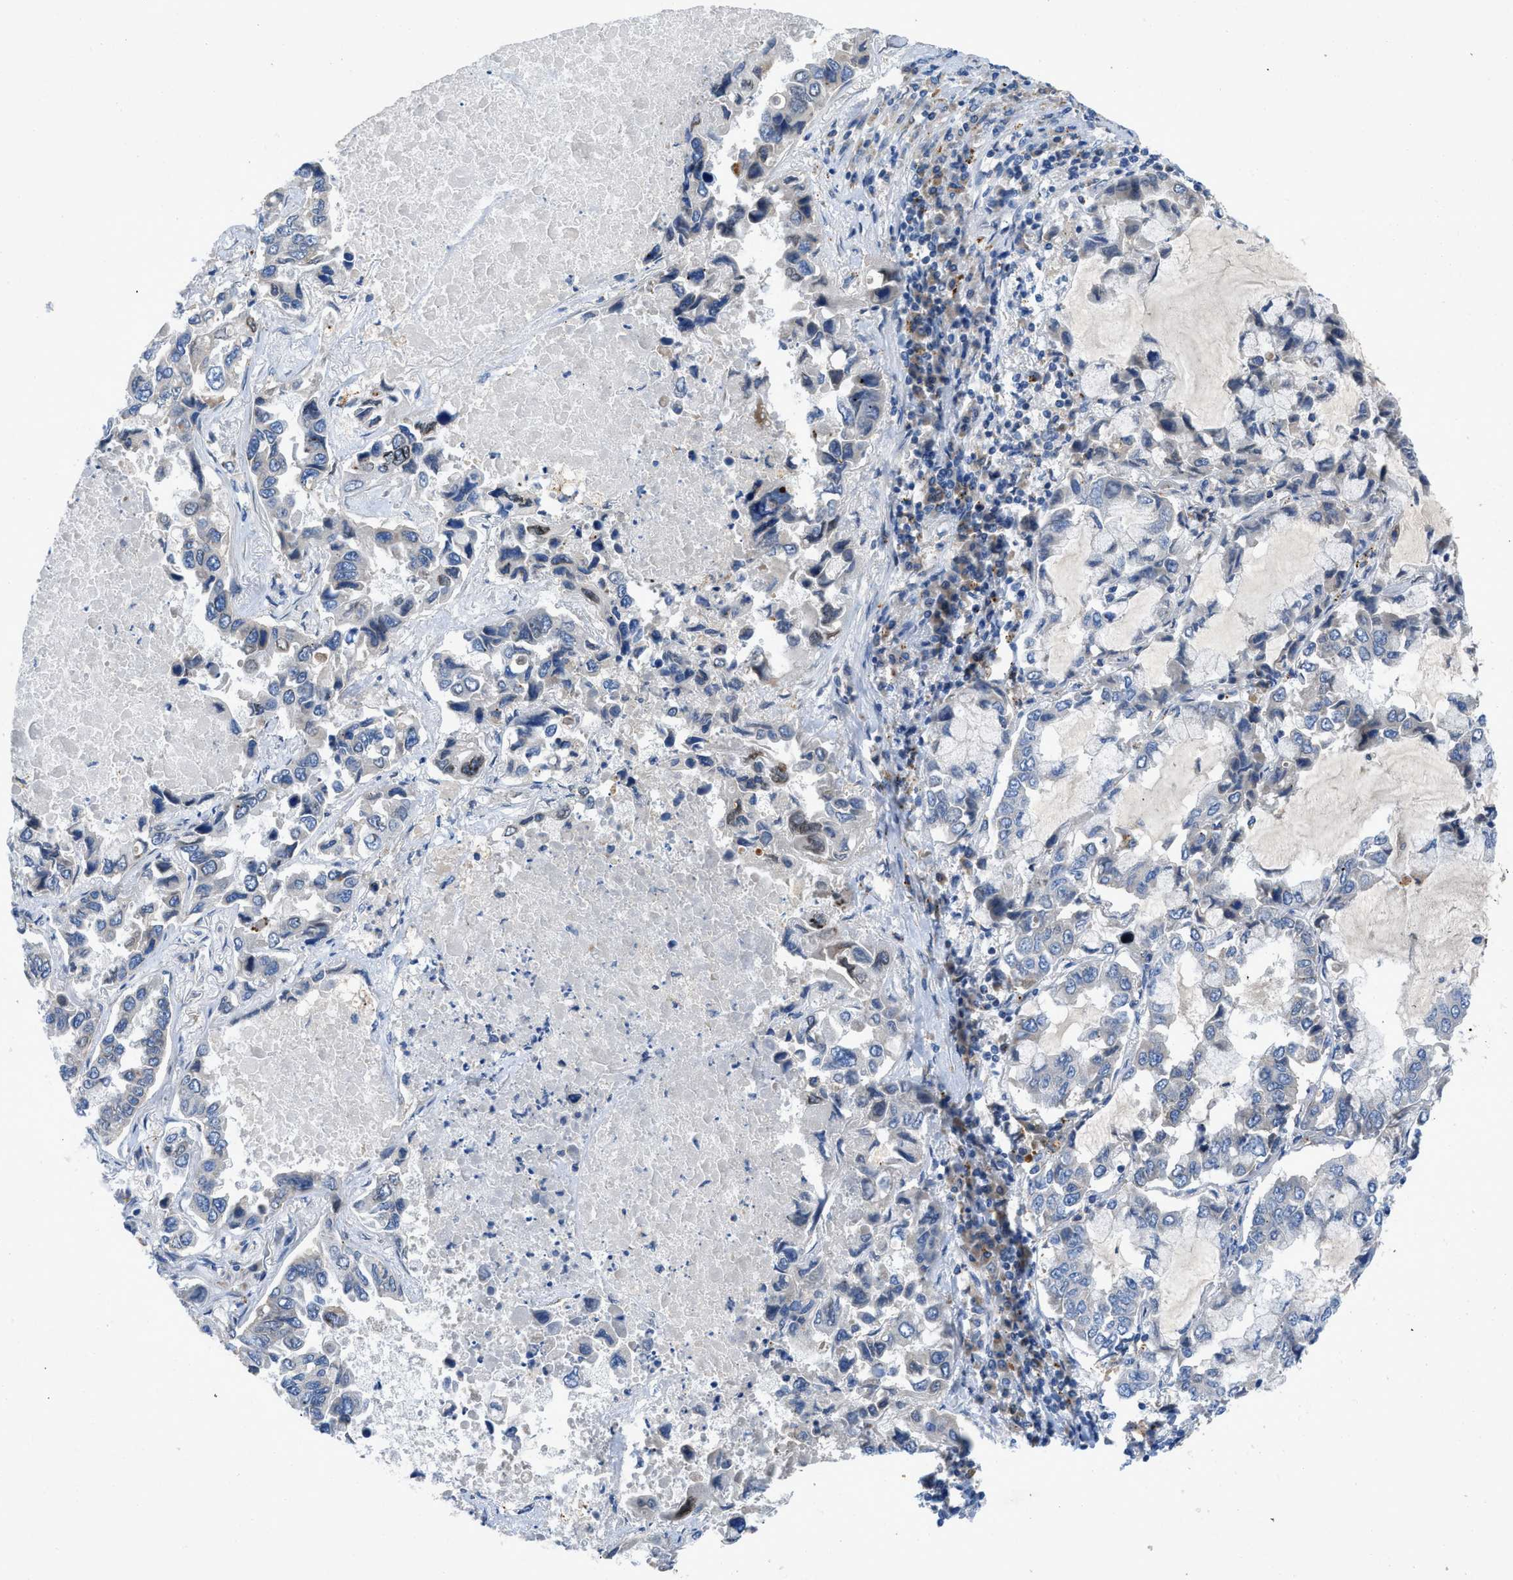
{"staining": {"intensity": "negative", "quantity": "none", "location": "none"}, "tissue": "lung cancer", "cell_type": "Tumor cells", "image_type": "cancer", "snomed": [{"axis": "morphology", "description": "Adenocarcinoma, NOS"}, {"axis": "topography", "description": "Lung"}], "caption": "The micrograph displays no significant expression in tumor cells of lung cancer (adenocarcinoma).", "gene": "TMEM248", "patient": {"sex": "male", "age": 64}}